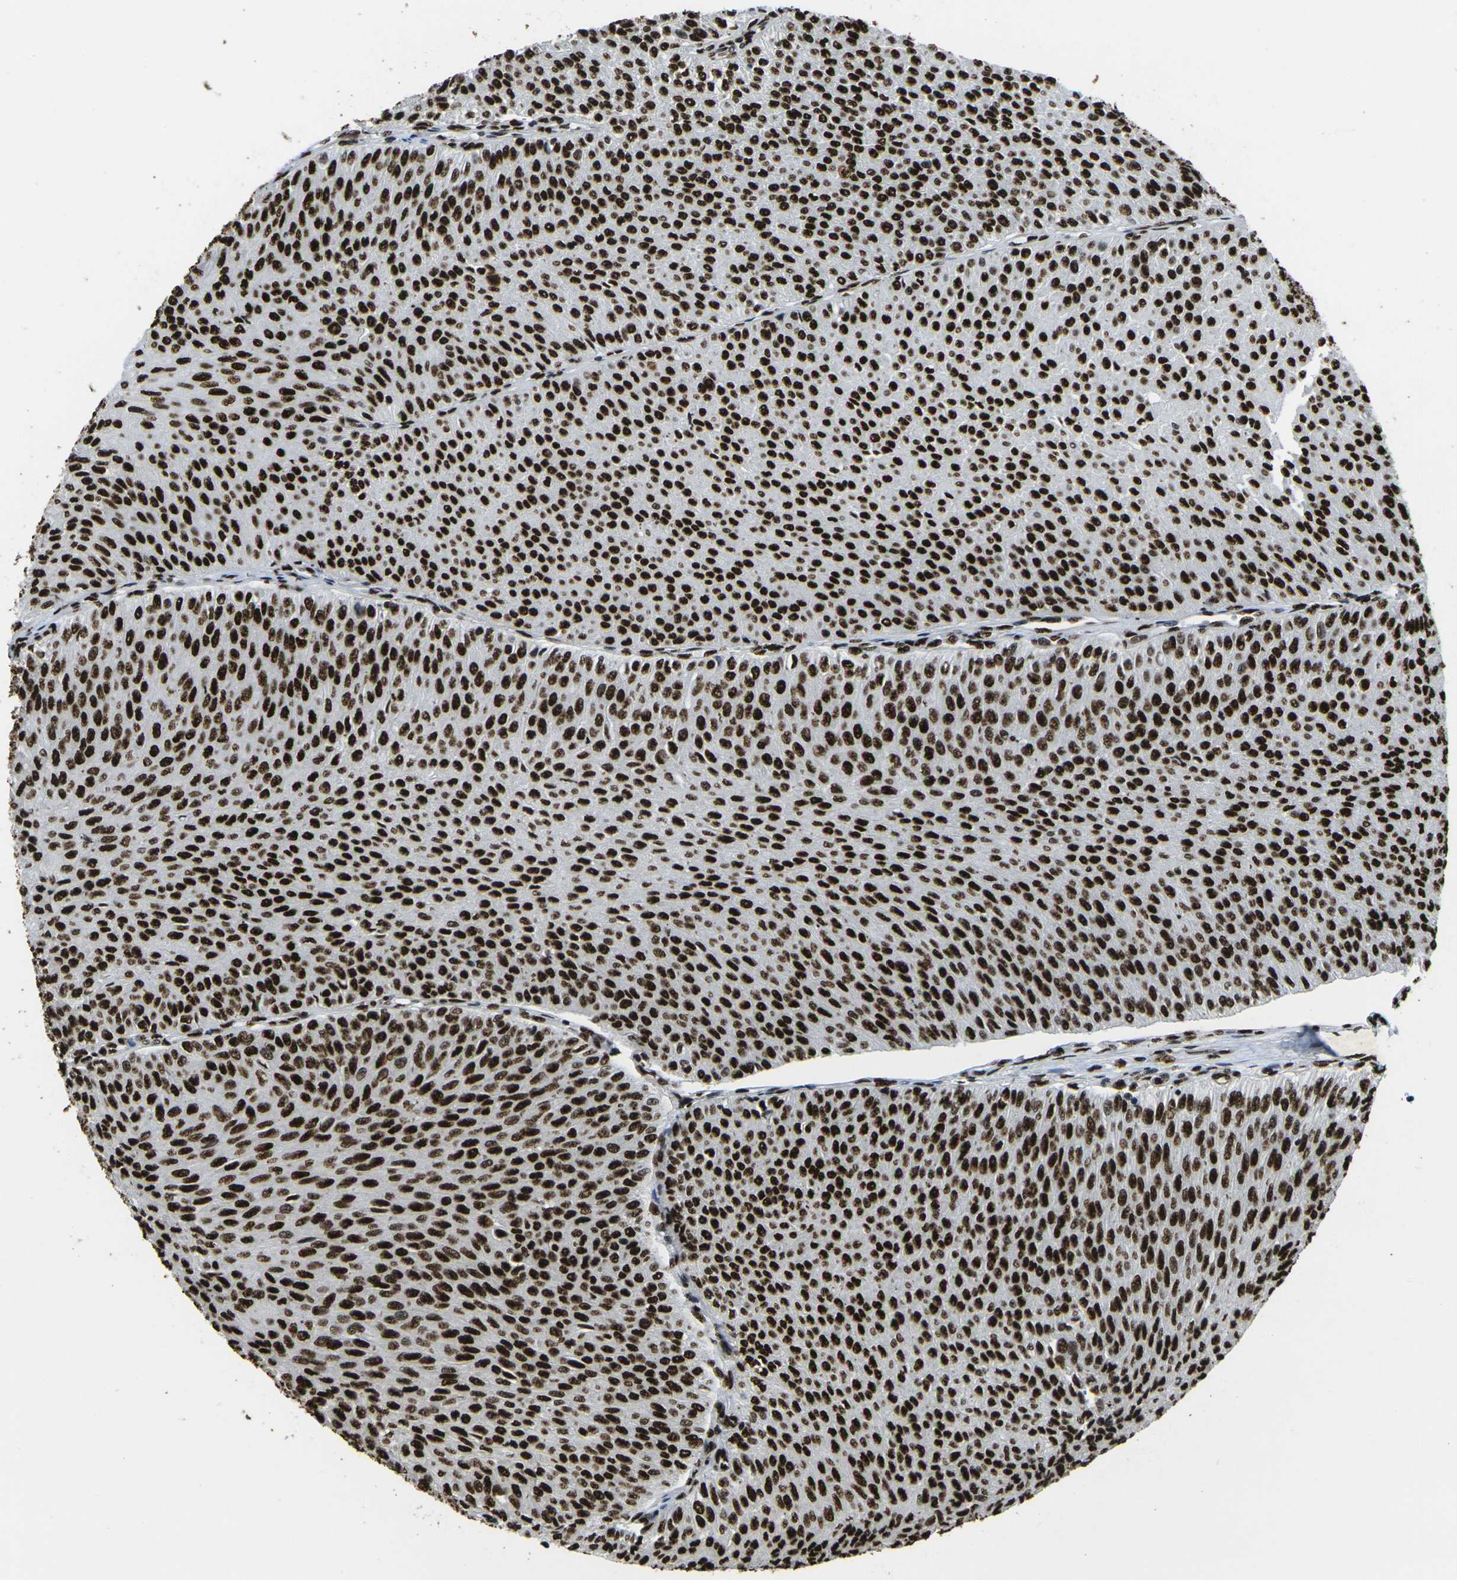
{"staining": {"intensity": "strong", "quantity": ">75%", "location": "nuclear"}, "tissue": "urothelial cancer", "cell_type": "Tumor cells", "image_type": "cancer", "snomed": [{"axis": "morphology", "description": "Urothelial carcinoma, Low grade"}, {"axis": "topography", "description": "Urinary bladder"}], "caption": "Protein staining of urothelial carcinoma (low-grade) tissue demonstrates strong nuclear expression in approximately >75% of tumor cells.", "gene": "SMARCC1", "patient": {"sex": "male", "age": 78}}